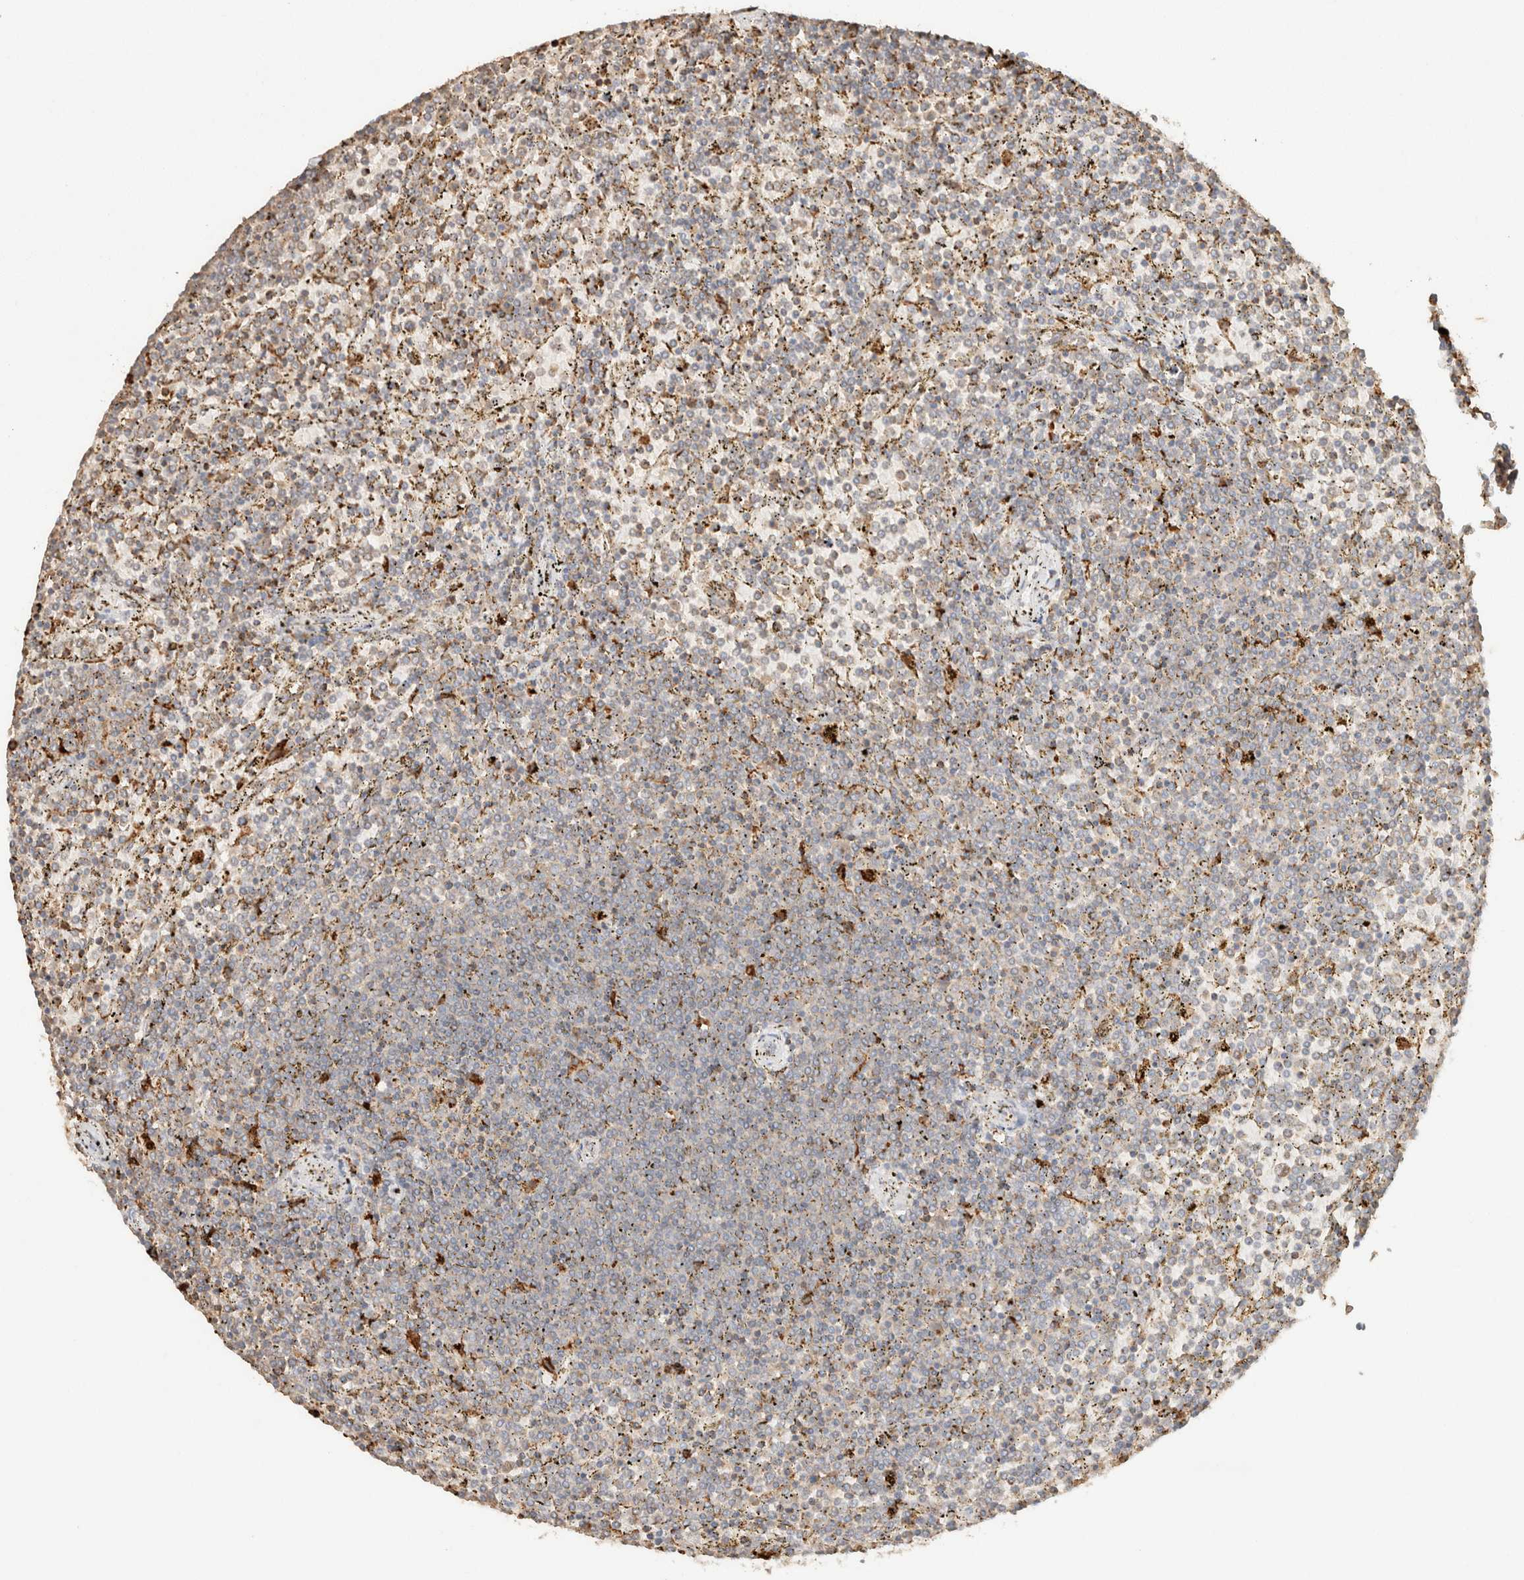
{"staining": {"intensity": "negative", "quantity": "none", "location": "none"}, "tissue": "lymphoma", "cell_type": "Tumor cells", "image_type": "cancer", "snomed": [{"axis": "morphology", "description": "Malignant lymphoma, non-Hodgkin's type, Low grade"}, {"axis": "topography", "description": "Spleen"}], "caption": "Lymphoma was stained to show a protein in brown. There is no significant staining in tumor cells.", "gene": "CTSC", "patient": {"sex": "female", "age": 77}}